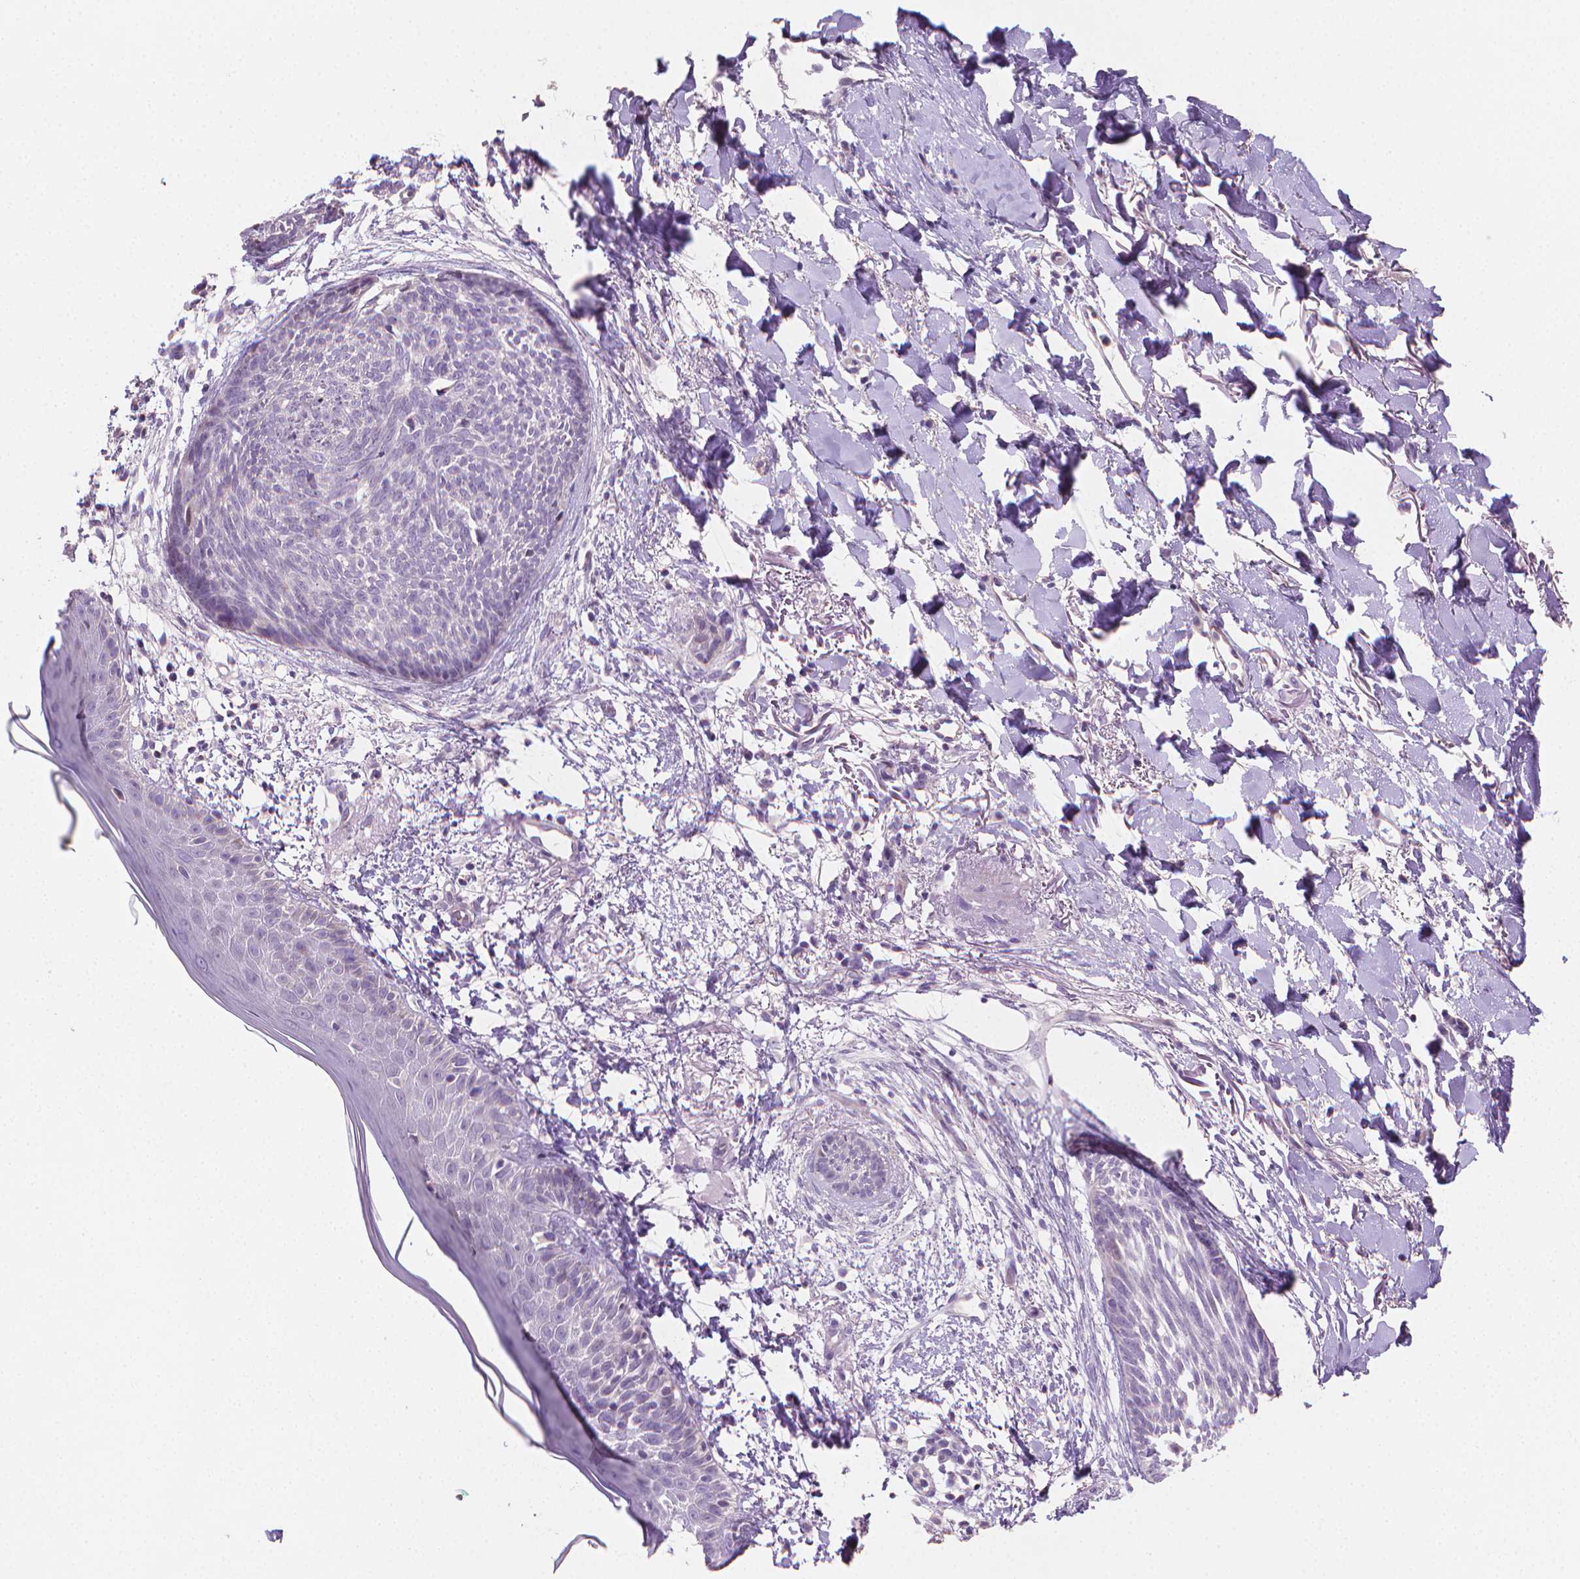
{"staining": {"intensity": "negative", "quantity": "none", "location": "none"}, "tissue": "skin cancer", "cell_type": "Tumor cells", "image_type": "cancer", "snomed": [{"axis": "morphology", "description": "Normal tissue, NOS"}, {"axis": "morphology", "description": "Basal cell carcinoma"}, {"axis": "topography", "description": "Skin"}], "caption": "High power microscopy image of an immunohistochemistry (IHC) histopathology image of skin cancer (basal cell carcinoma), revealing no significant positivity in tumor cells.", "gene": "CLXN", "patient": {"sex": "male", "age": 84}}